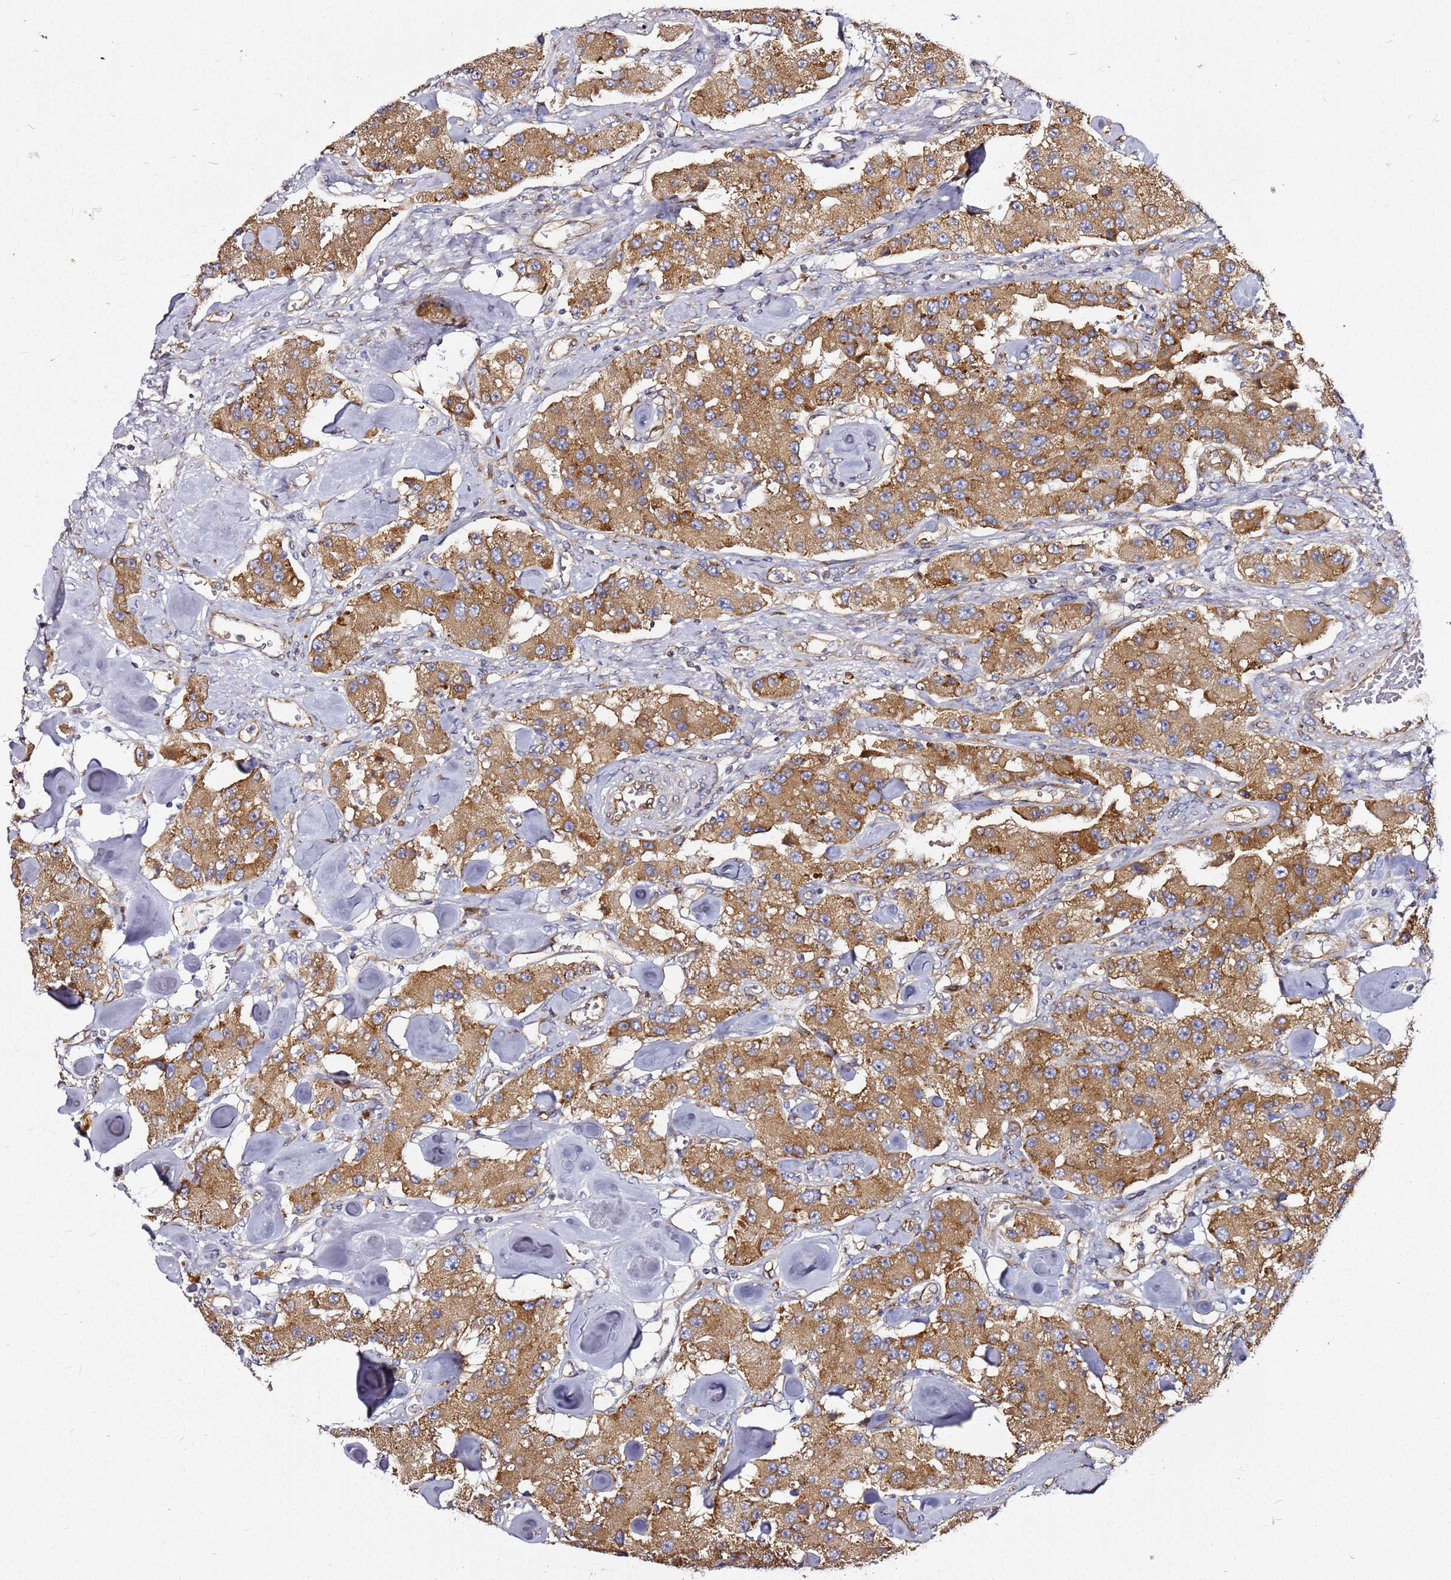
{"staining": {"intensity": "moderate", "quantity": ">75%", "location": "cytoplasmic/membranous"}, "tissue": "carcinoid", "cell_type": "Tumor cells", "image_type": "cancer", "snomed": [{"axis": "morphology", "description": "Carcinoid, malignant, NOS"}, {"axis": "topography", "description": "Pancreas"}], "caption": "A histopathology image showing moderate cytoplasmic/membranous expression in about >75% of tumor cells in carcinoid, as visualized by brown immunohistochemical staining.", "gene": "KIF7", "patient": {"sex": "male", "age": 41}}